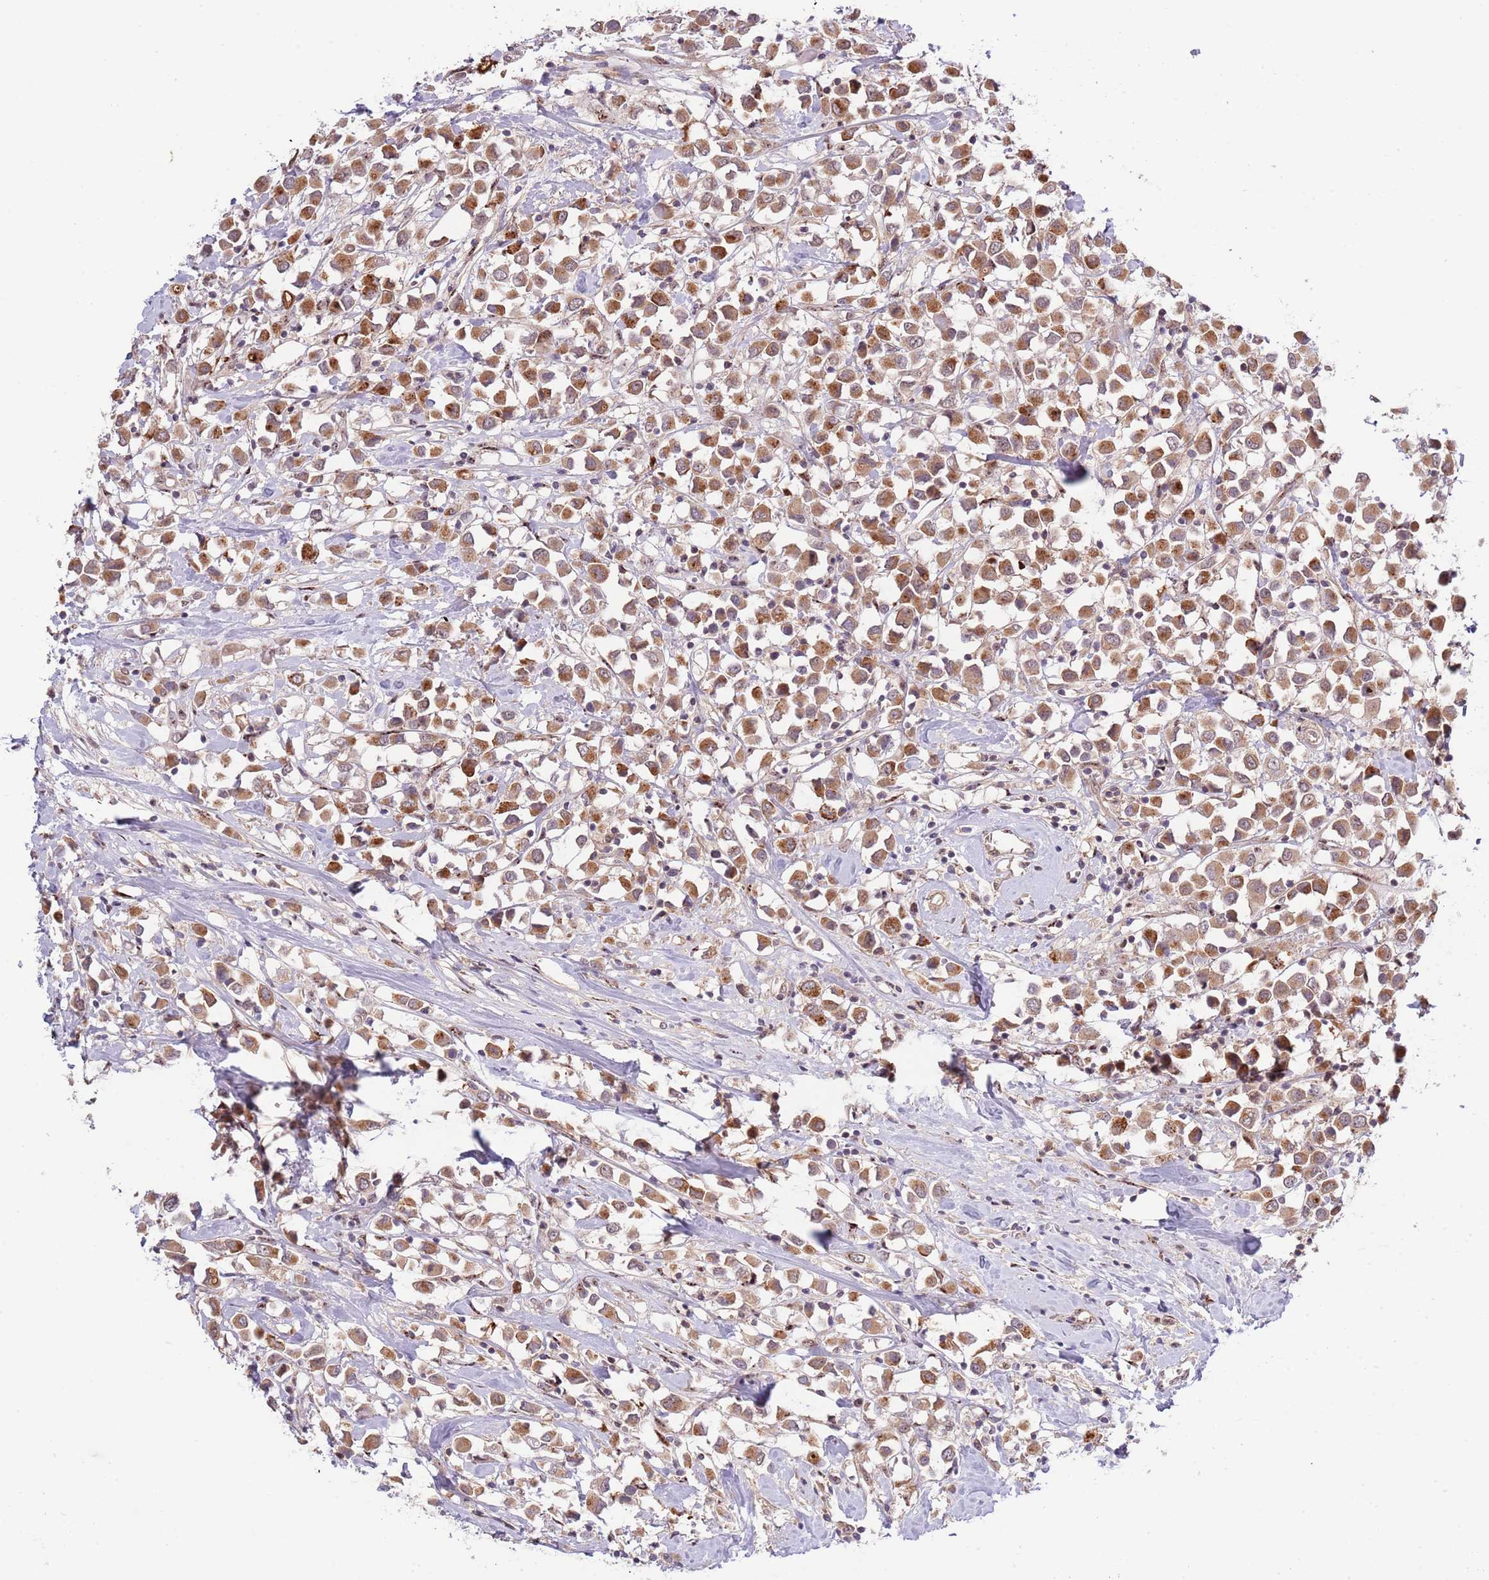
{"staining": {"intensity": "moderate", "quantity": ">75%", "location": "cytoplasmic/membranous"}, "tissue": "breast cancer", "cell_type": "Tumor cells", "image_type": "cancer", "snomed": [{"axis": "morphology", "description": "Duct carcinoma"}, {"axis": "topography", "description": "Breast"}], "caption": "The photomicrograph demonstrates immunohistochemical staining of invasive ductal carcinoma (breast). There is moderate cytoplasmic/membranous expression is present in about >75% of tumor cells.", "gene": "PRR16", "patient": {"sex": "female", "age": 61}}